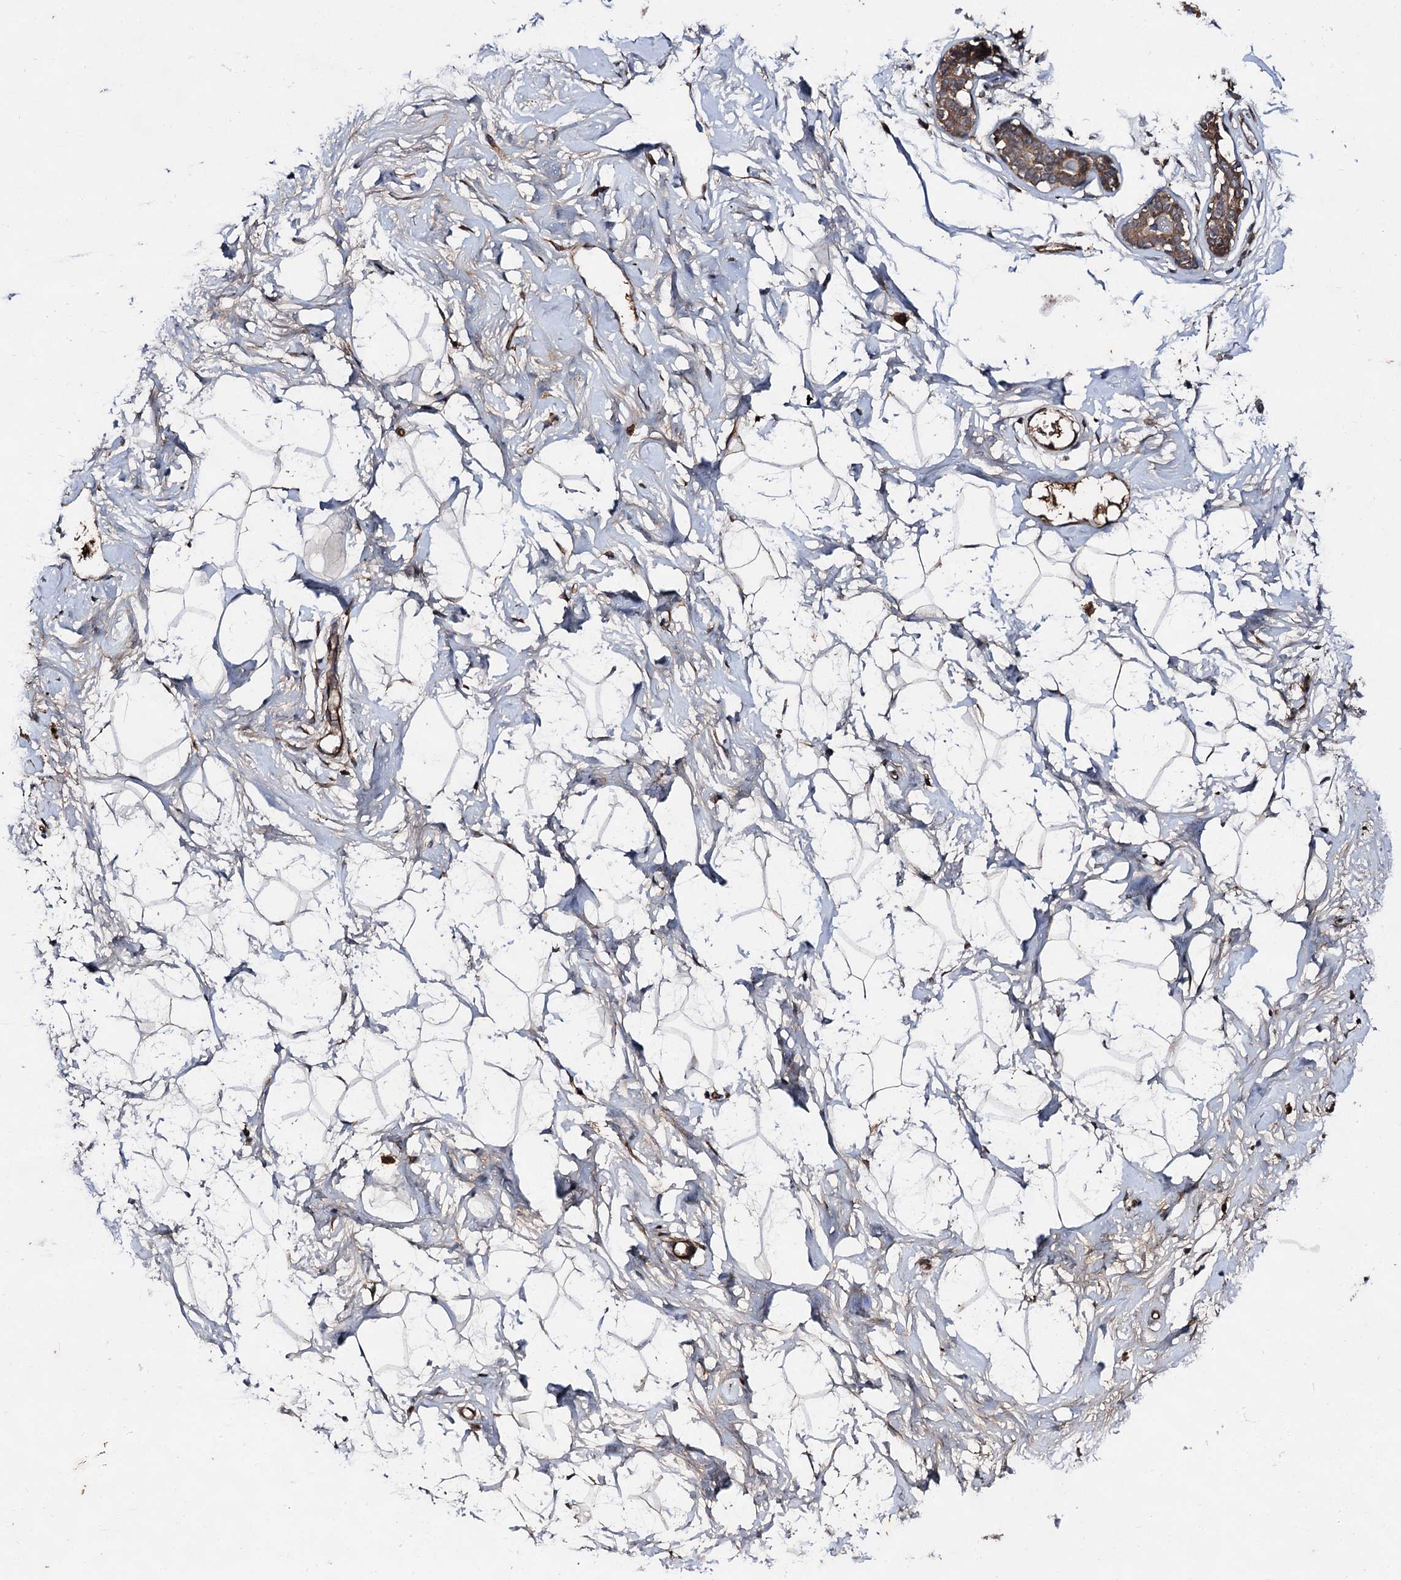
{"staining": {"intensity": "weak", "quantity": "<25%", "location": "cytoplasmic/membranous"}, "tissue": "breast", "cell_type": "Adipocytes", "image_type": "normal", "snomed": [{"axis": "morphology", "description": "Normal tissue, NOS"}, {"axis": "morphology", "description": "Adenoma, NOS"}, {"axis": "topography", "description": "Breast"}], "caption": "There is no significant staining in adipocytes of breast. (Immunohistochemistry (ihc), brightfield microscopy, high magnification).", "gene": "TEX9", "patient": {"sex": "female", "age": 23}}